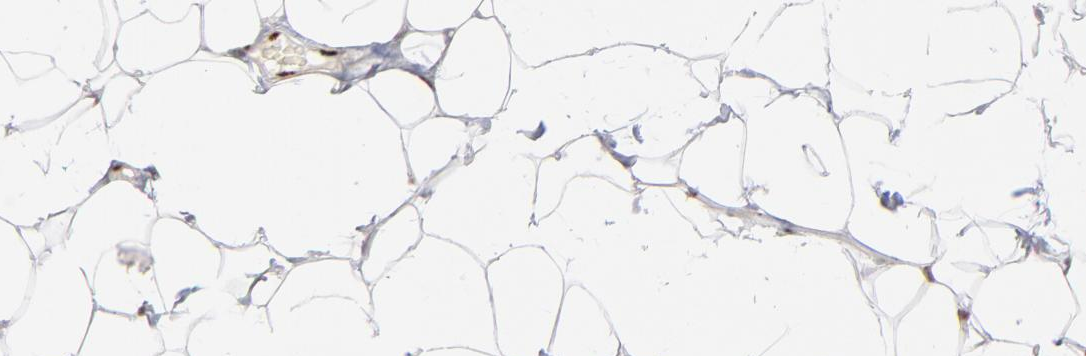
{"staining": {"intensity": "strong", "quantity": ">75%", "location": "nuclear"}, "tissue": "adipose tissue", "cell_type": "Adipocytes", "image_type": "normal", "snomed": [{"axis": "morphology", "description": "Normal tissue, NOS"}, {"axis": "topography", "description": "Soft tissue"}], "caption": "This is an image of IHC staining of normal adipose tissue, which shows strong staining in the nuclear of adipocytes.", "gene": "STAT3", "patient": {"sex": "male", "age": 26}}